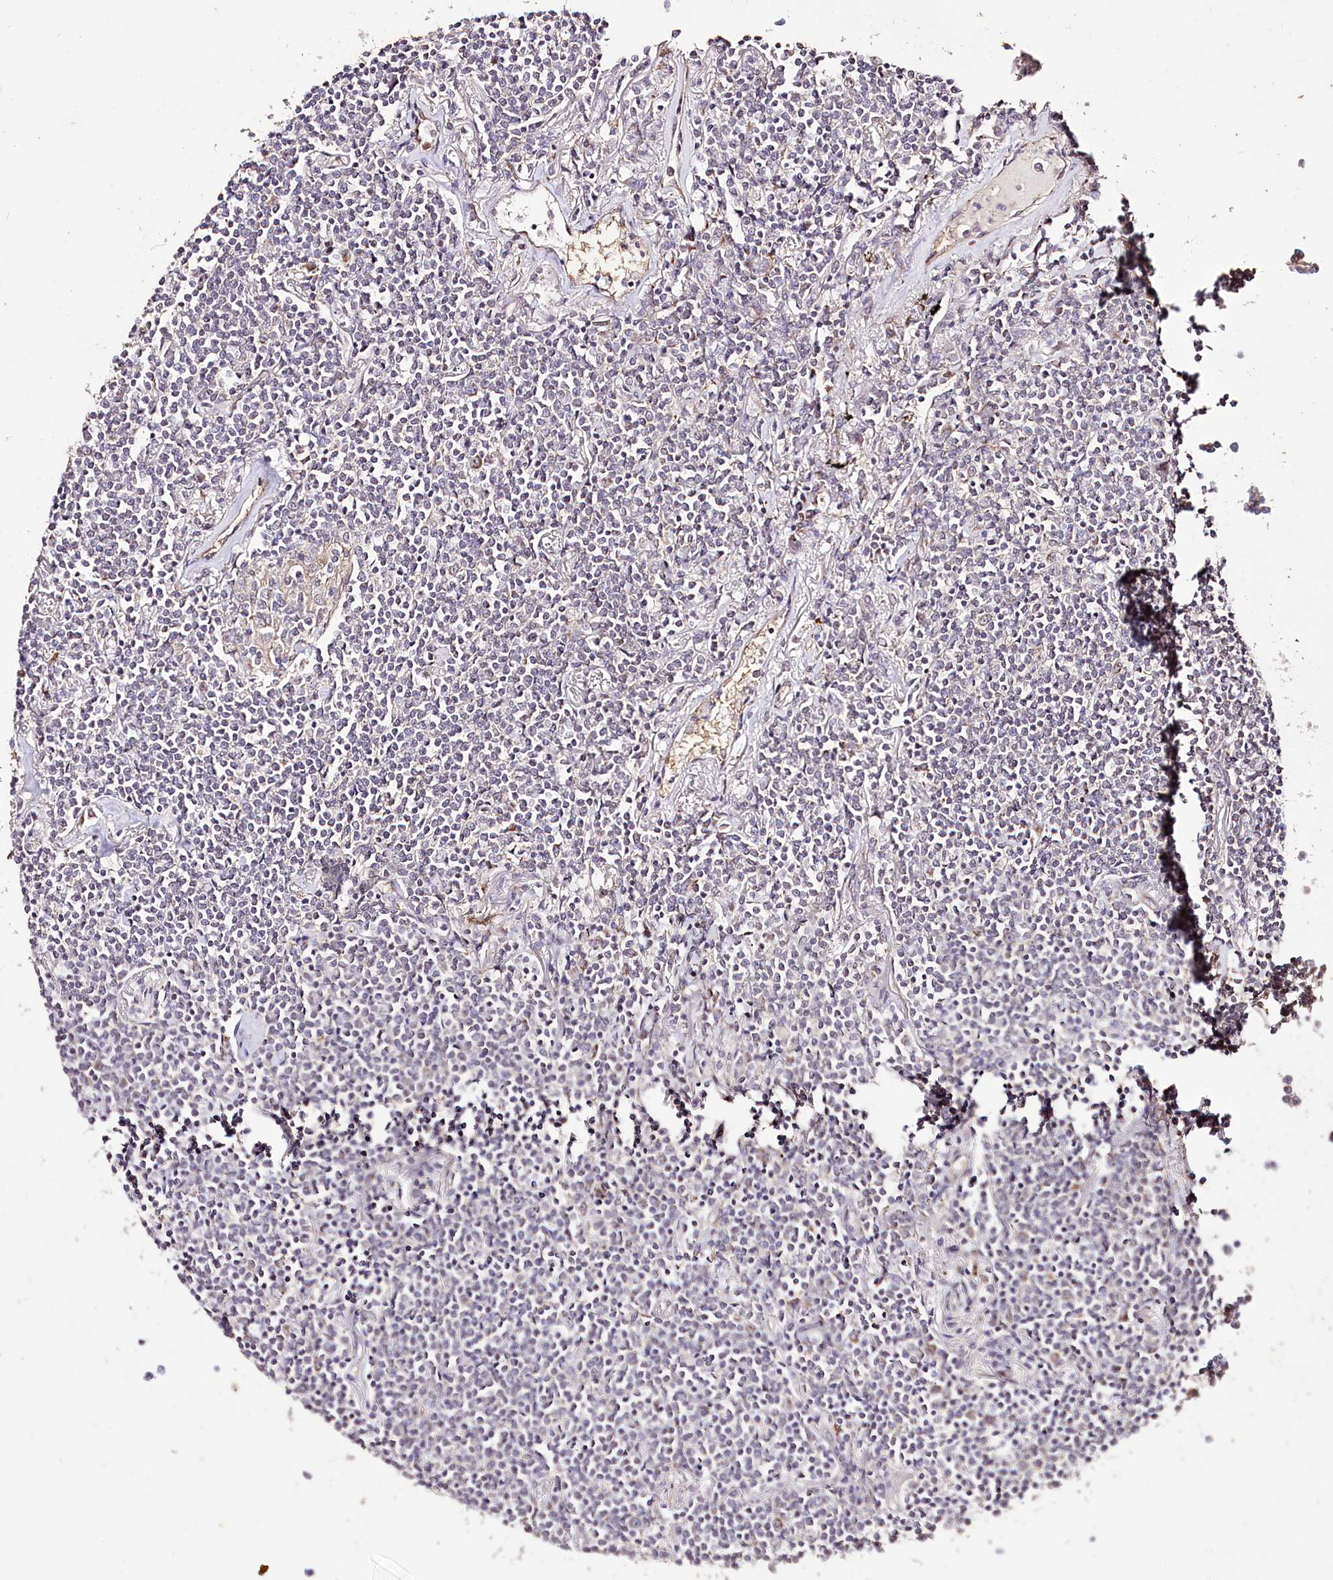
{"staining": {"intensity": "negative", "quantity": "none", "location": "none"}, "tissue": "lymphoma", "cell_type": "Tumor cells", "image_type": "cancer", "snomed": [{"axis": "morphology", "description": "Malignant lymphoma, non-Hodgkin's type, Low grade"}, {"axis": "topography", "description": "Lung"}], "caption": "A histopathology image of human lymphoma is negative for staining in tumor cells.", "gene": "CARD19", "patient": {"sex": "female", "age": 71}}